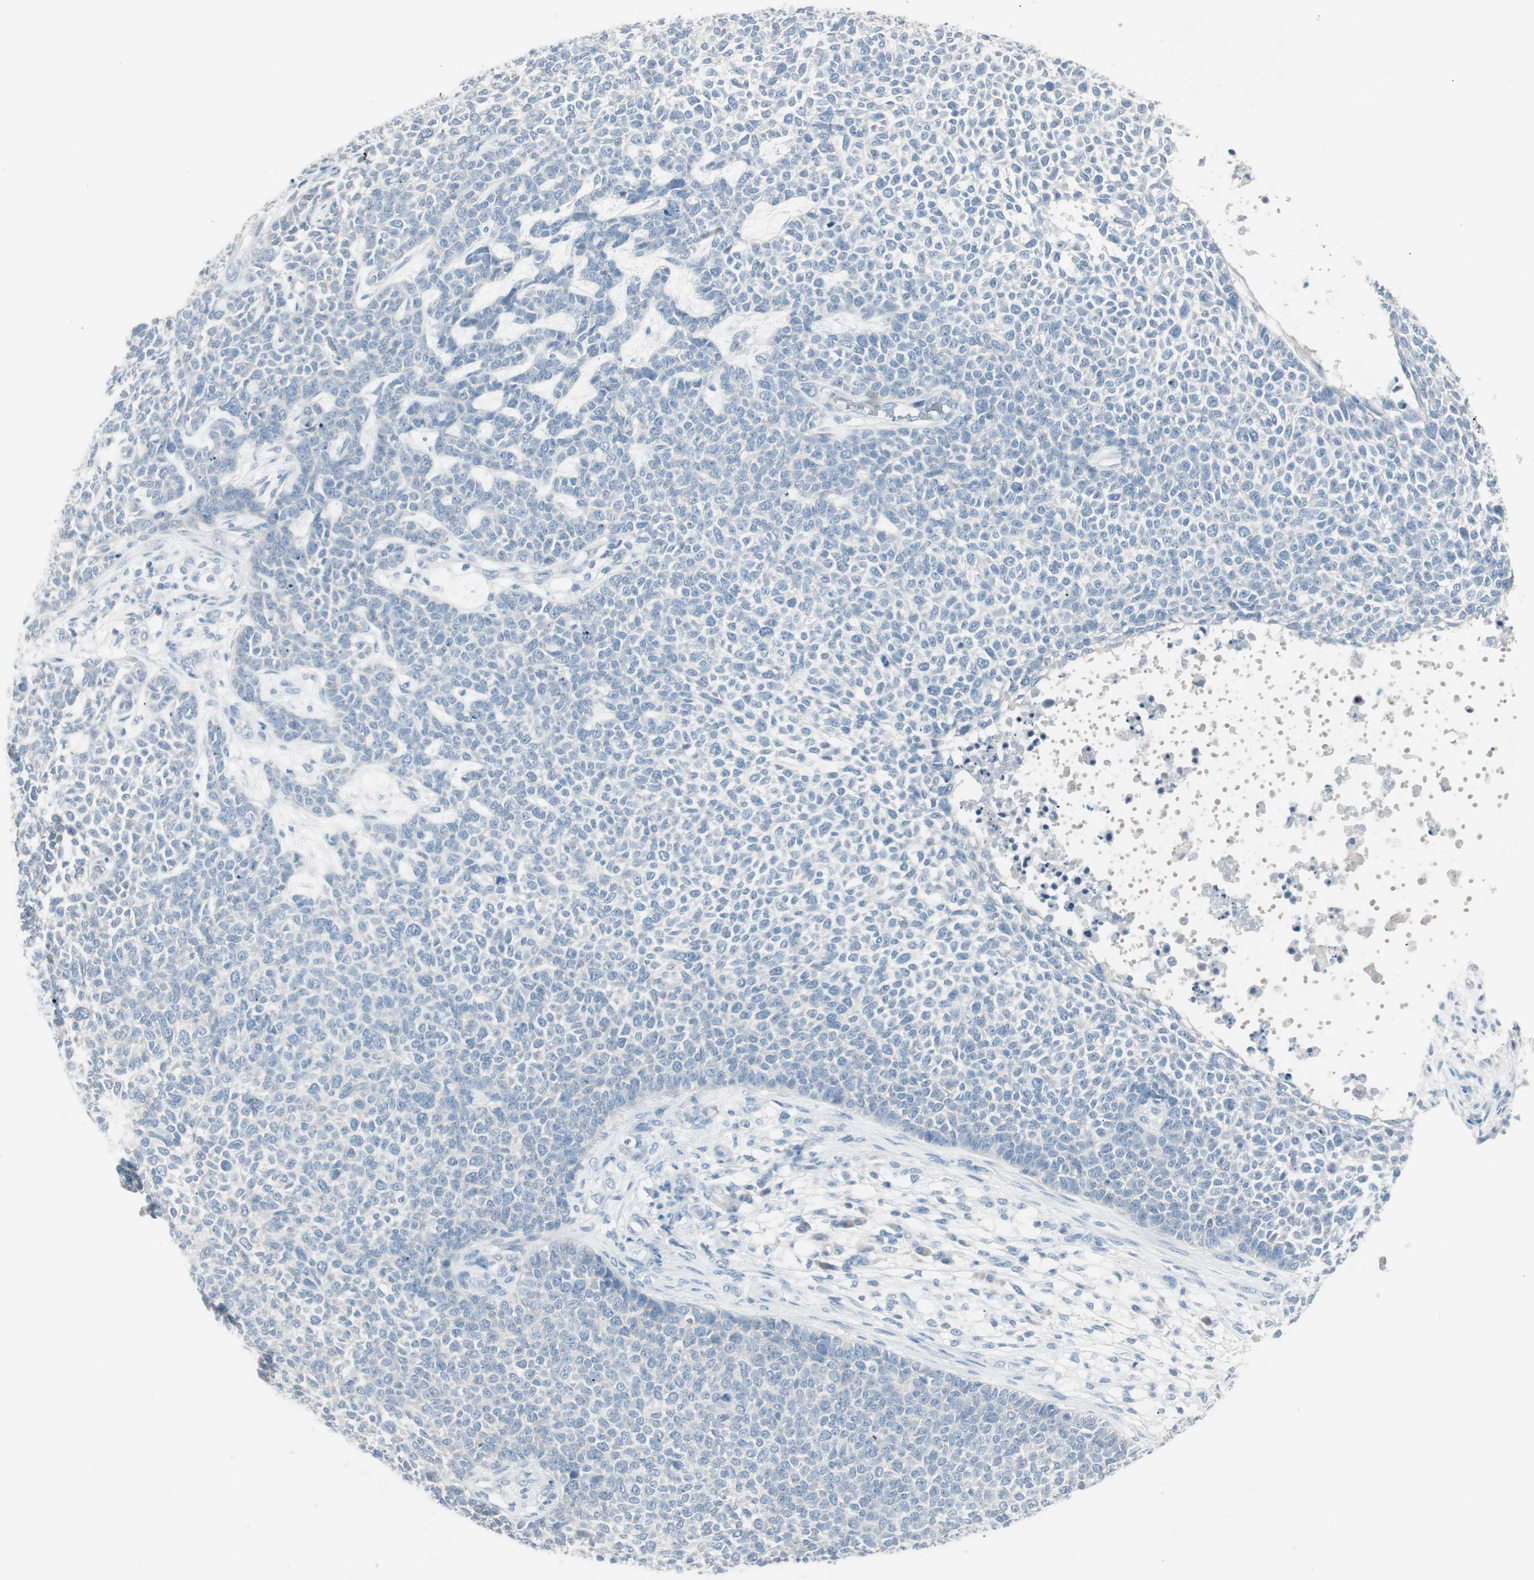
{"staining": {"intensity": "negative", "quantity": "none", "location": "none"}, "tissue": "skin cancer", "cell_type": "Tumor cells", "image_type": "cancer", "snomed": [{"axis": "morphology", "description": "Basal cell carcinoma"}, {"axis": "topography", "description": "Skin"}], "caption": "The IHC histopathology image has no significant positivity in tumor cells of skin basal cell carcinoma tissue.", "gene": "ITLN2", "patient": {"sex": "female", "age": 84}}